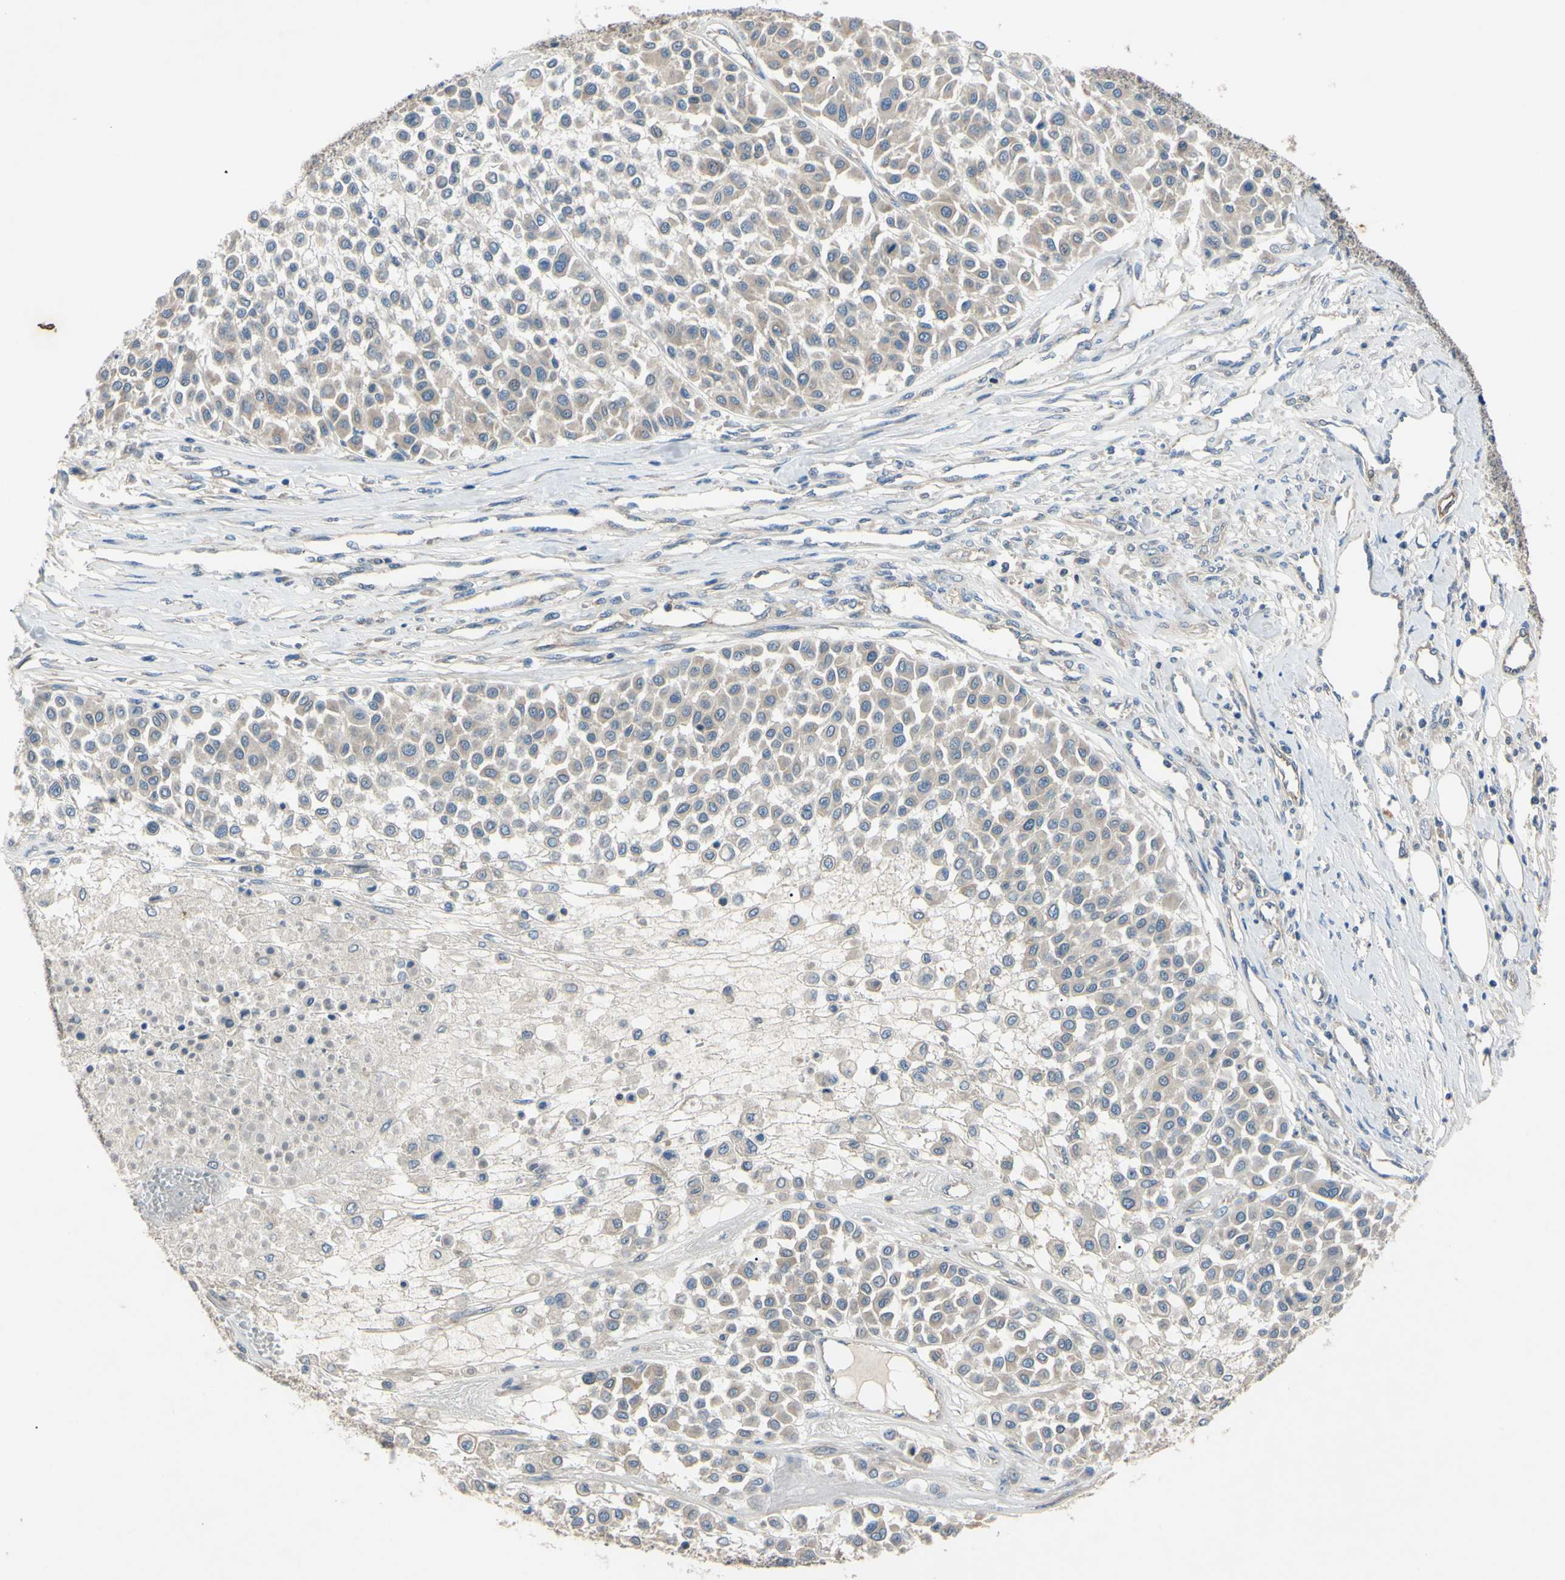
{"staining": {"intensity": "weak", "quantity": "<25%", "location": "cytoplasmic/membranous"}, "tissue": "melanoma", "cell_type": "Tumor cells", "image_type": "cancer", "snomed": [{"axis": "morphology", "description": "Malignant melanoma, Metastatic site"}, {"axis": "topography", "description": "Soft tissue"}], "caption": "This is an immunohistochemistry (IHC) photomicrograph of human melanoma. There is no expression in tumor cells.", "gene": "HILPDA", "patient": {"sex": "male", "age": 41}}